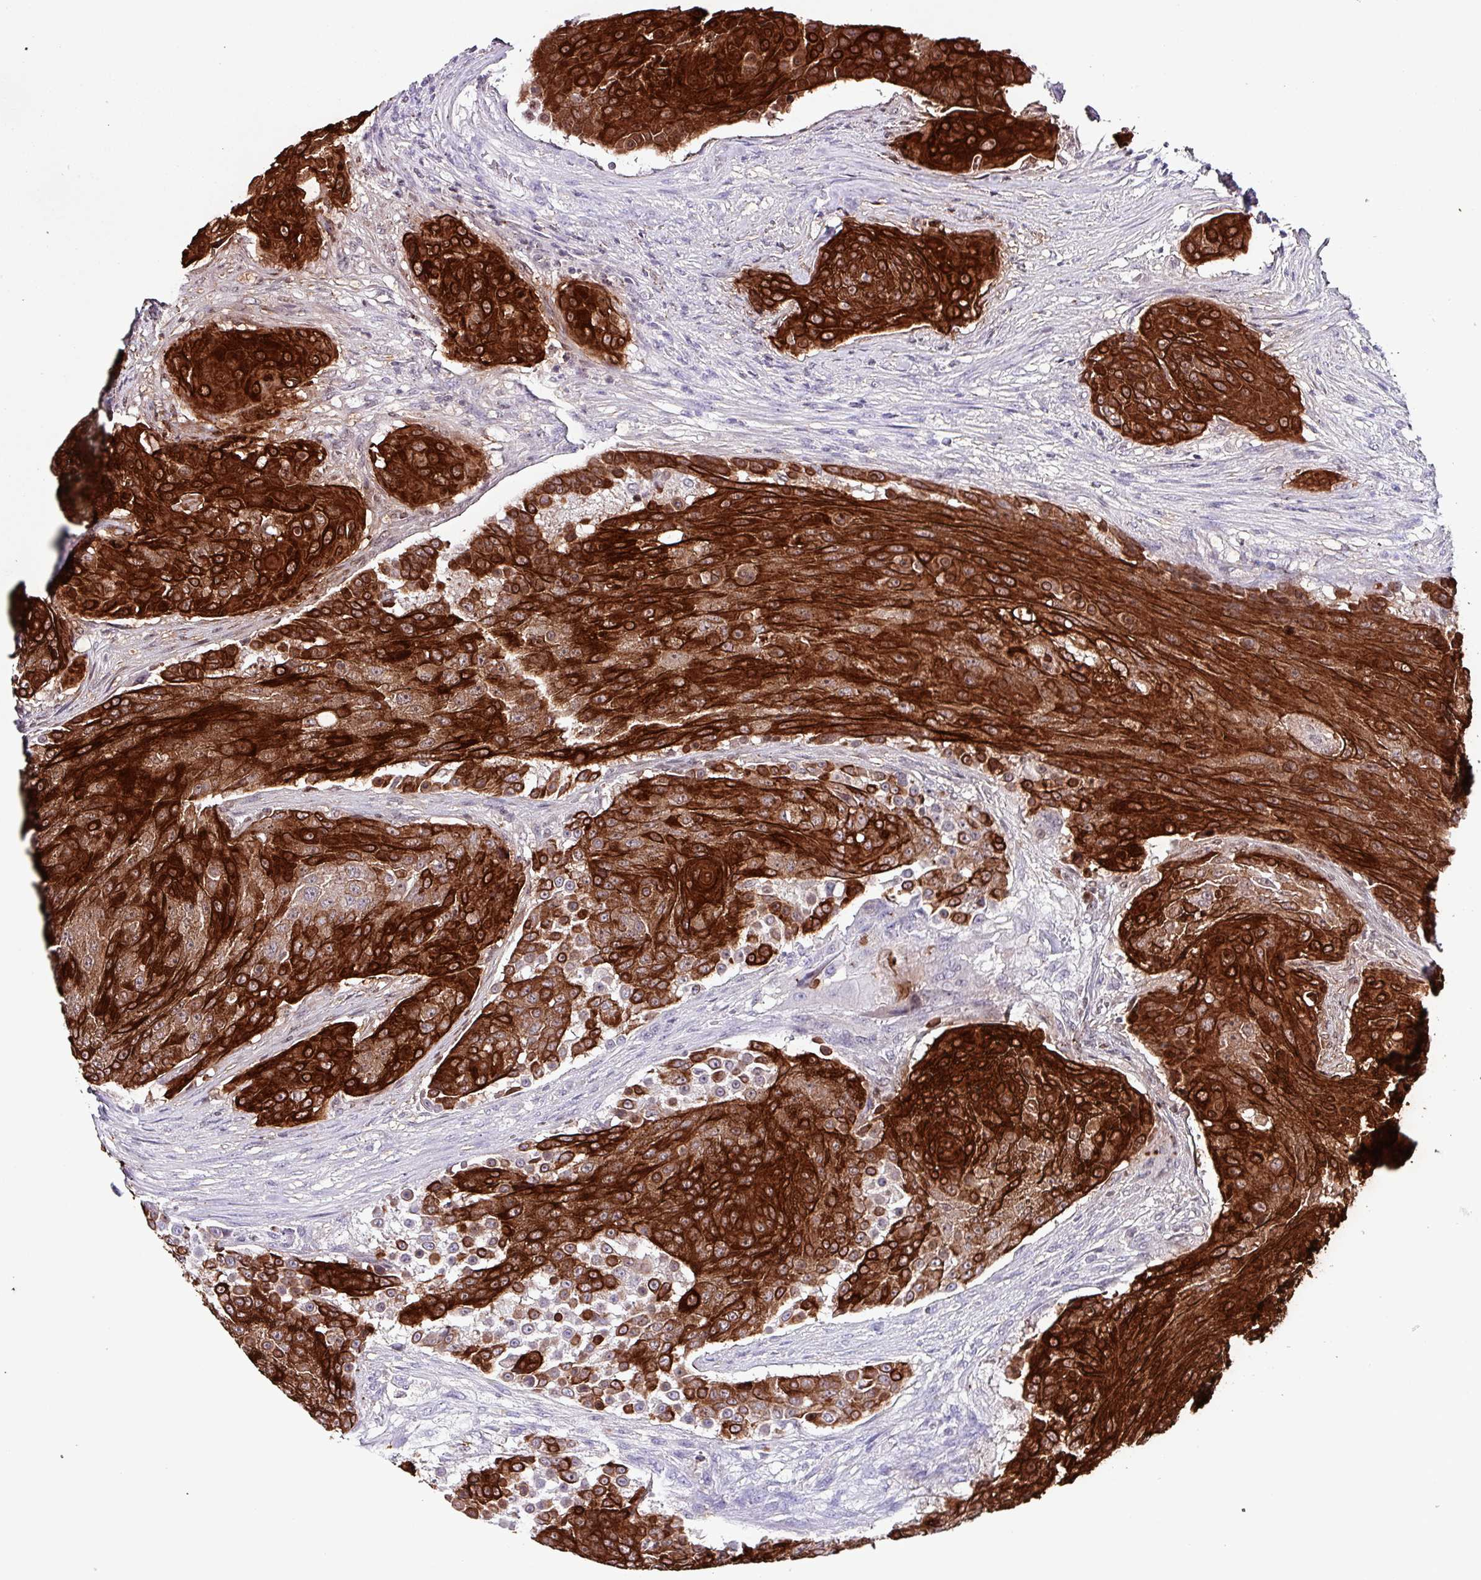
{"staining": {"intensity": "strong", "quantity": ">75%", "location": "cytoplasmic/membranous"}, "tissue": "urothelial cancer", "cell_type": "Tumor cells", "image_type": "cancer", "snomed": [{"axis": "morphology", "description": "Urothelial carcinoma, High grade"}, {"axis": "topography", "description": "Urinary bladder"}], "caption": "Urothelial cancer was stained to show a protein in brown. There is high levels of strong cytoplasmic/membranous staining in about >75% of tumor cells. (IHC, brightfield microscopy, high magnification).", "gene": "KRT6C", "patient": {"sex": "female", "age": 63}}